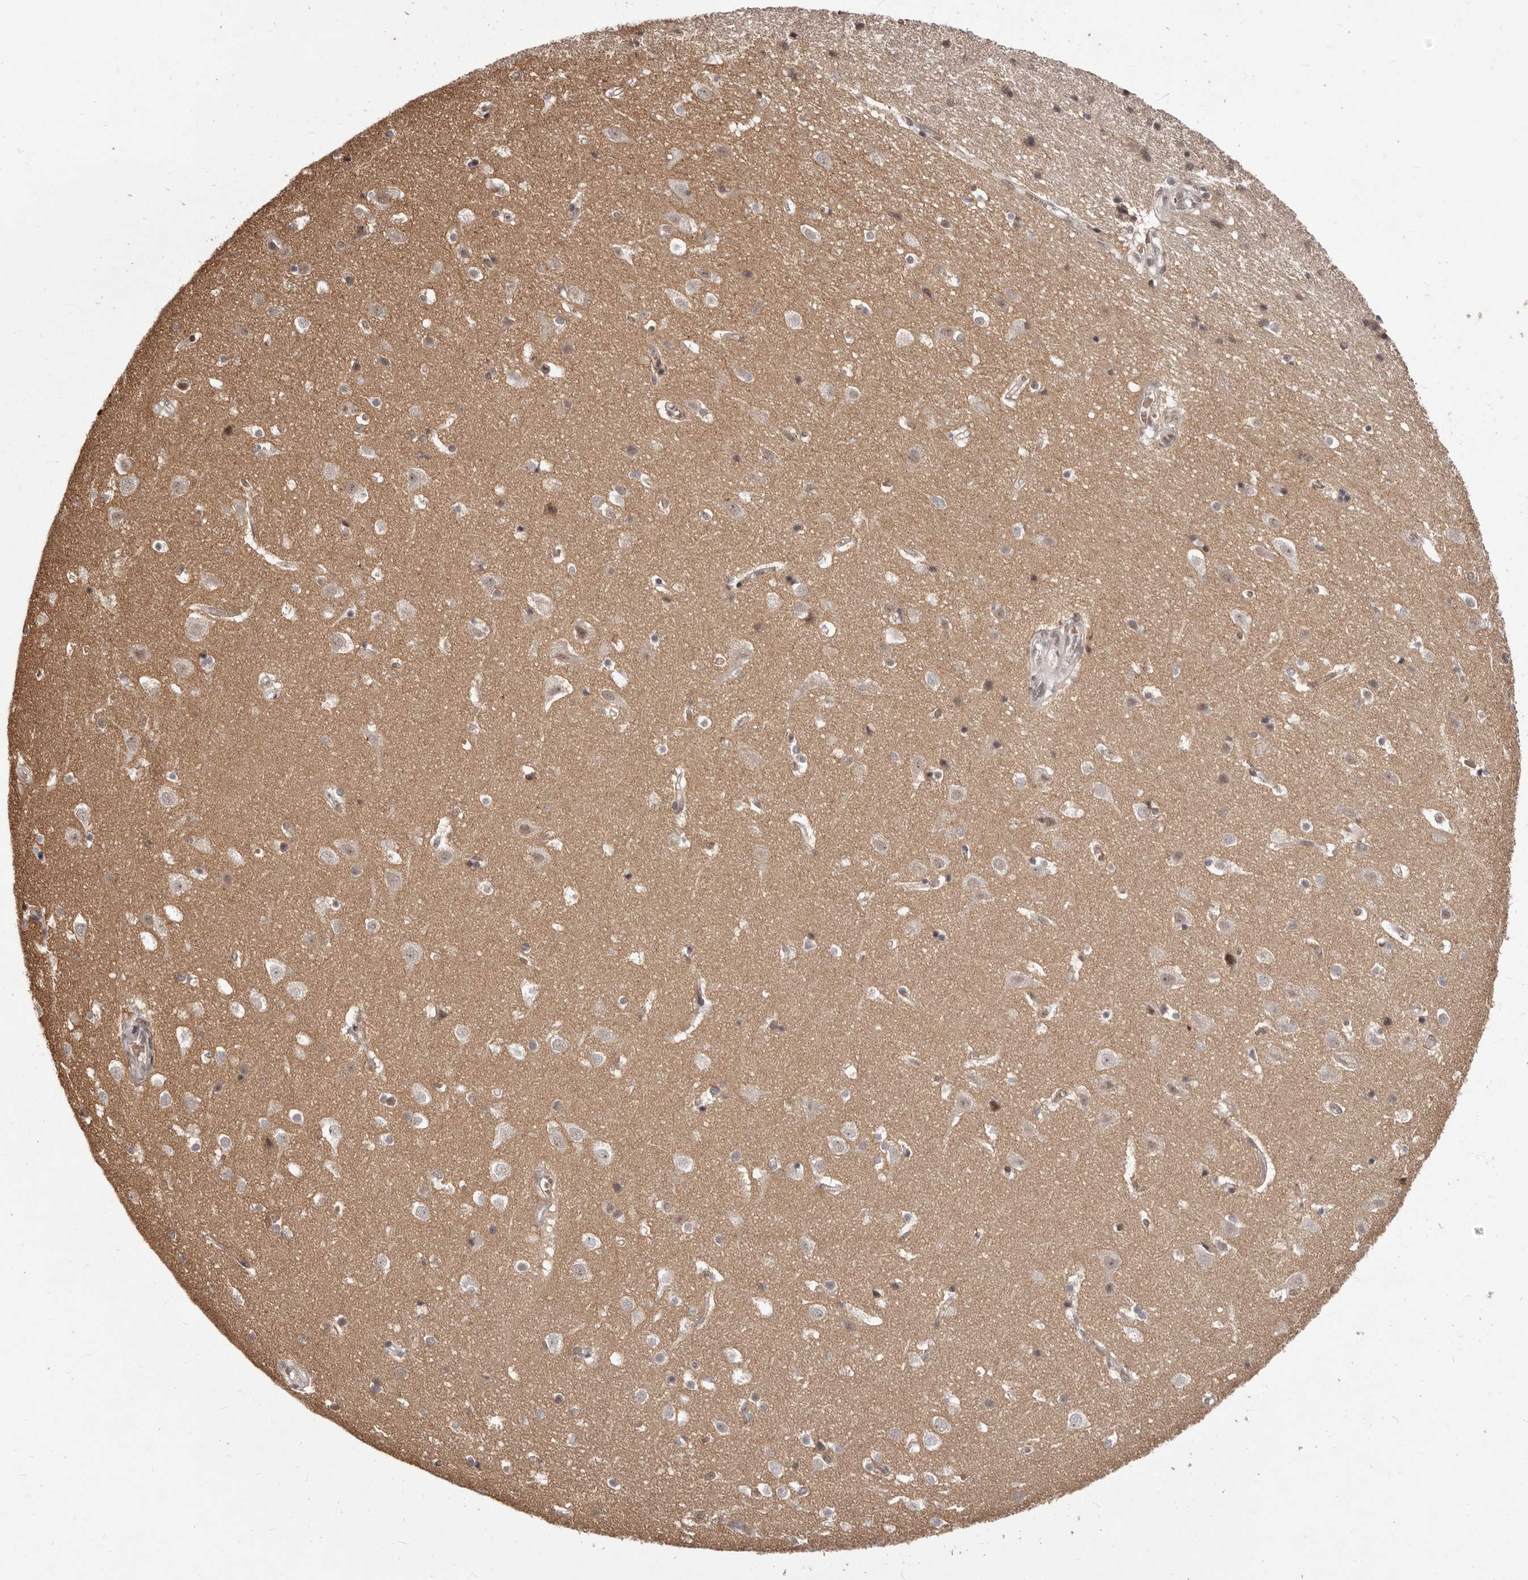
{"staining": {"intensity": "weak", "quantity": ">75%", "location": "cytoplasmic/membranous,nuclear"}, "tissue": "cerebral cortex", "cell_type": "Endothelial cells", "image_type": "normal", "snomed": [{"axis": "morphology", "description": "Normal tissue, NOS"}, {"axis": "topography", "description": "Cerebral cortex"}], "caption": "Unremarkable cerebral cortex reveals weak cytoplasmic/membranous,nuclear expression in approximately >75% of endothelial cells The protein is stained brown, and the nuclei are stained in blue (DAB IHC with brightfield microscopy, high magnification)..", "gene": "NCOA3", "patient": {"sex": "male", "age": 54}}